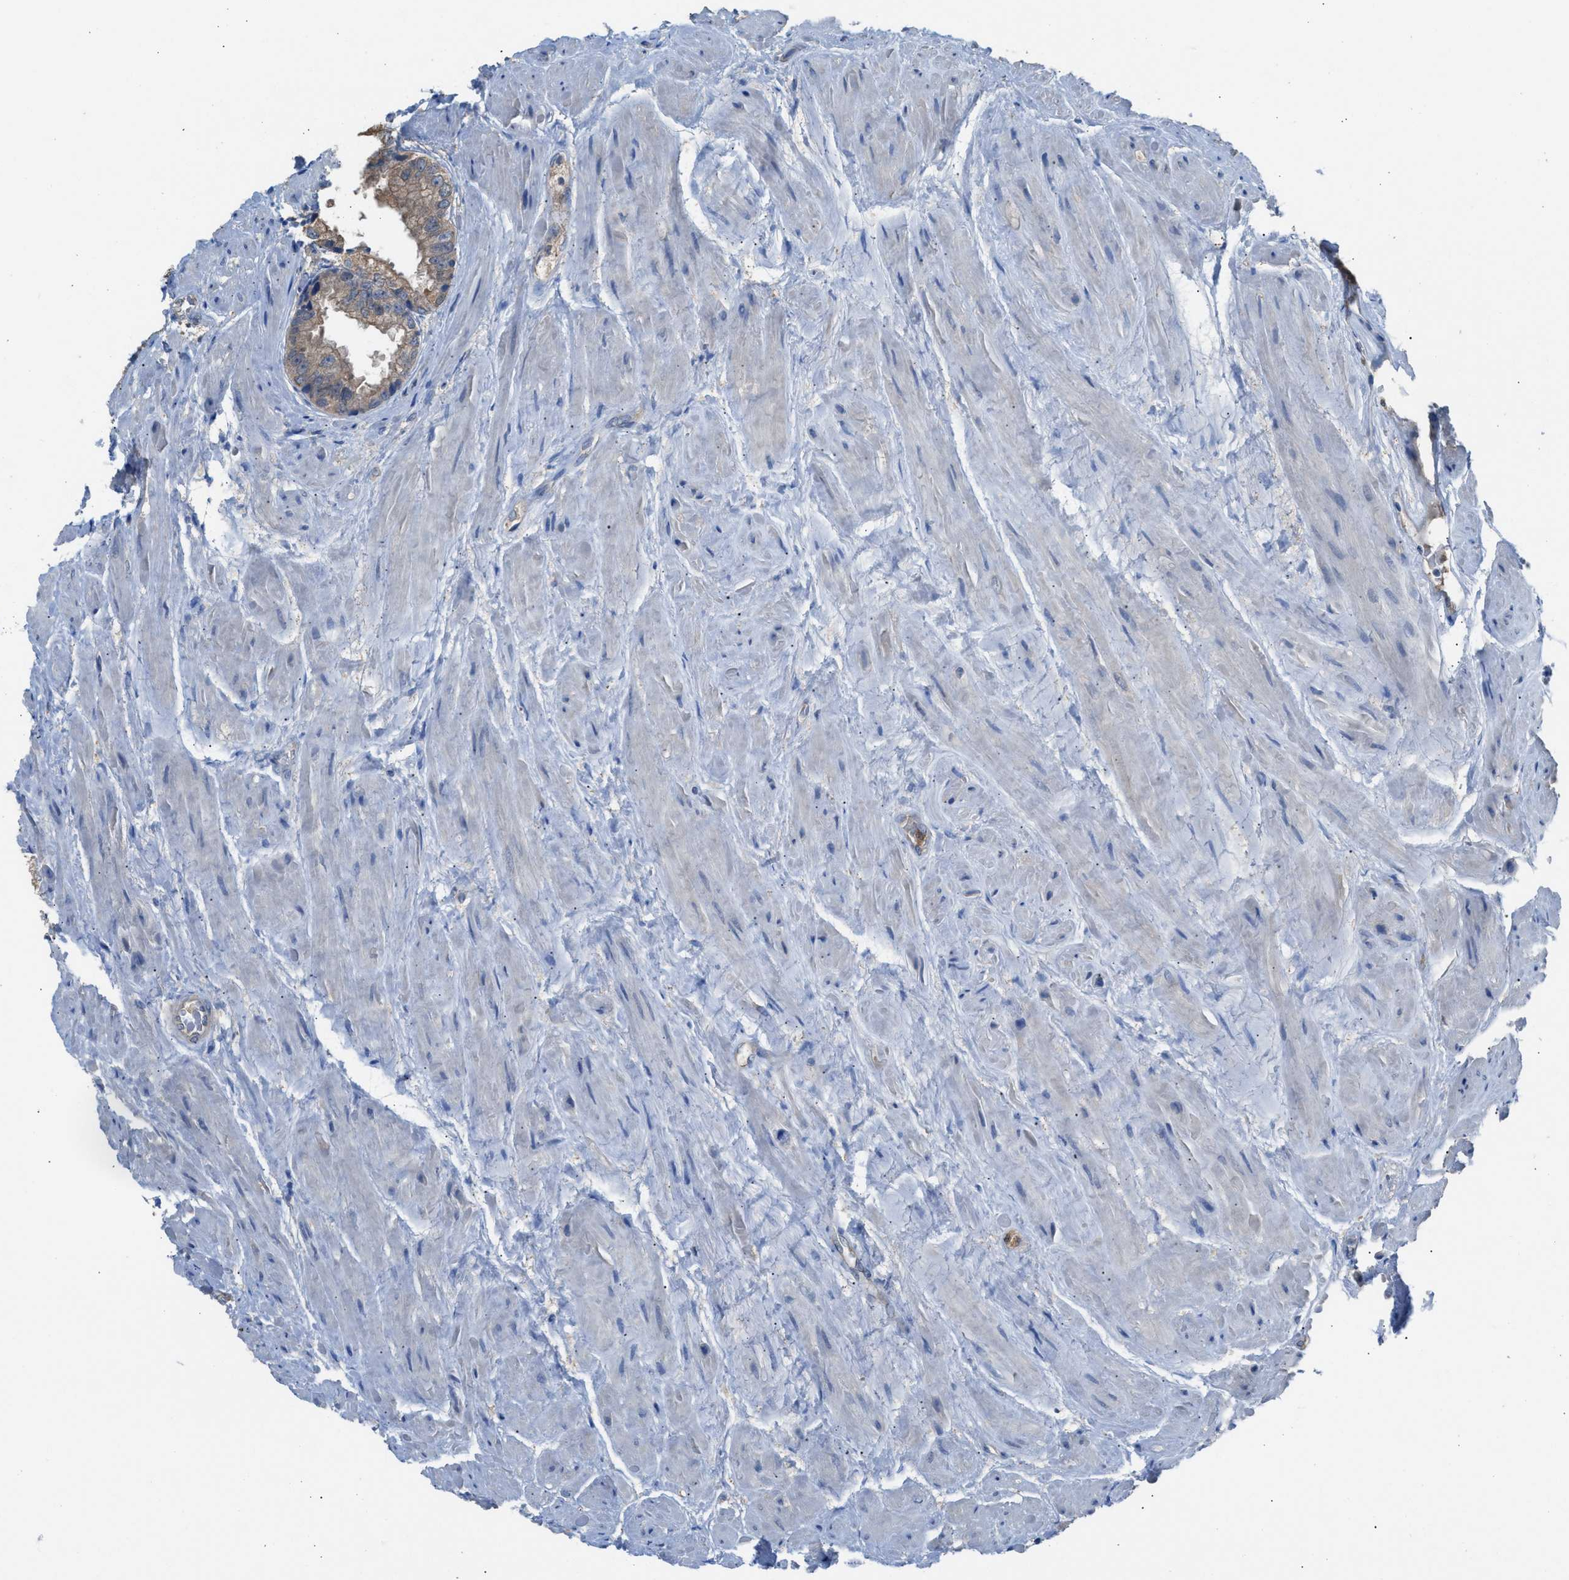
{"staining": {"intensity": "weak", "quantity": ">75%", "location": "cytoplasmic/membranous"}, "tissue": "prostate cancer", "cell_type": "Tumor cells", "image_type": "cancer", "snomed": [{"axis": "morphology", "description": "Adenocarcinoma, High grade"}, {"axis": "topography", "description": "Prostate"}], "caption": "Prostate cancer stained with immunohistochemistry reveals weak cytoplasmic/membranous staining in approximately >75% of tumor cells. Immunohistochemistry stains the protein of interest in brown and the nuclei are stained blue.", "gene": "NQO2", "patient": {"sex": "male", "age": 61}}